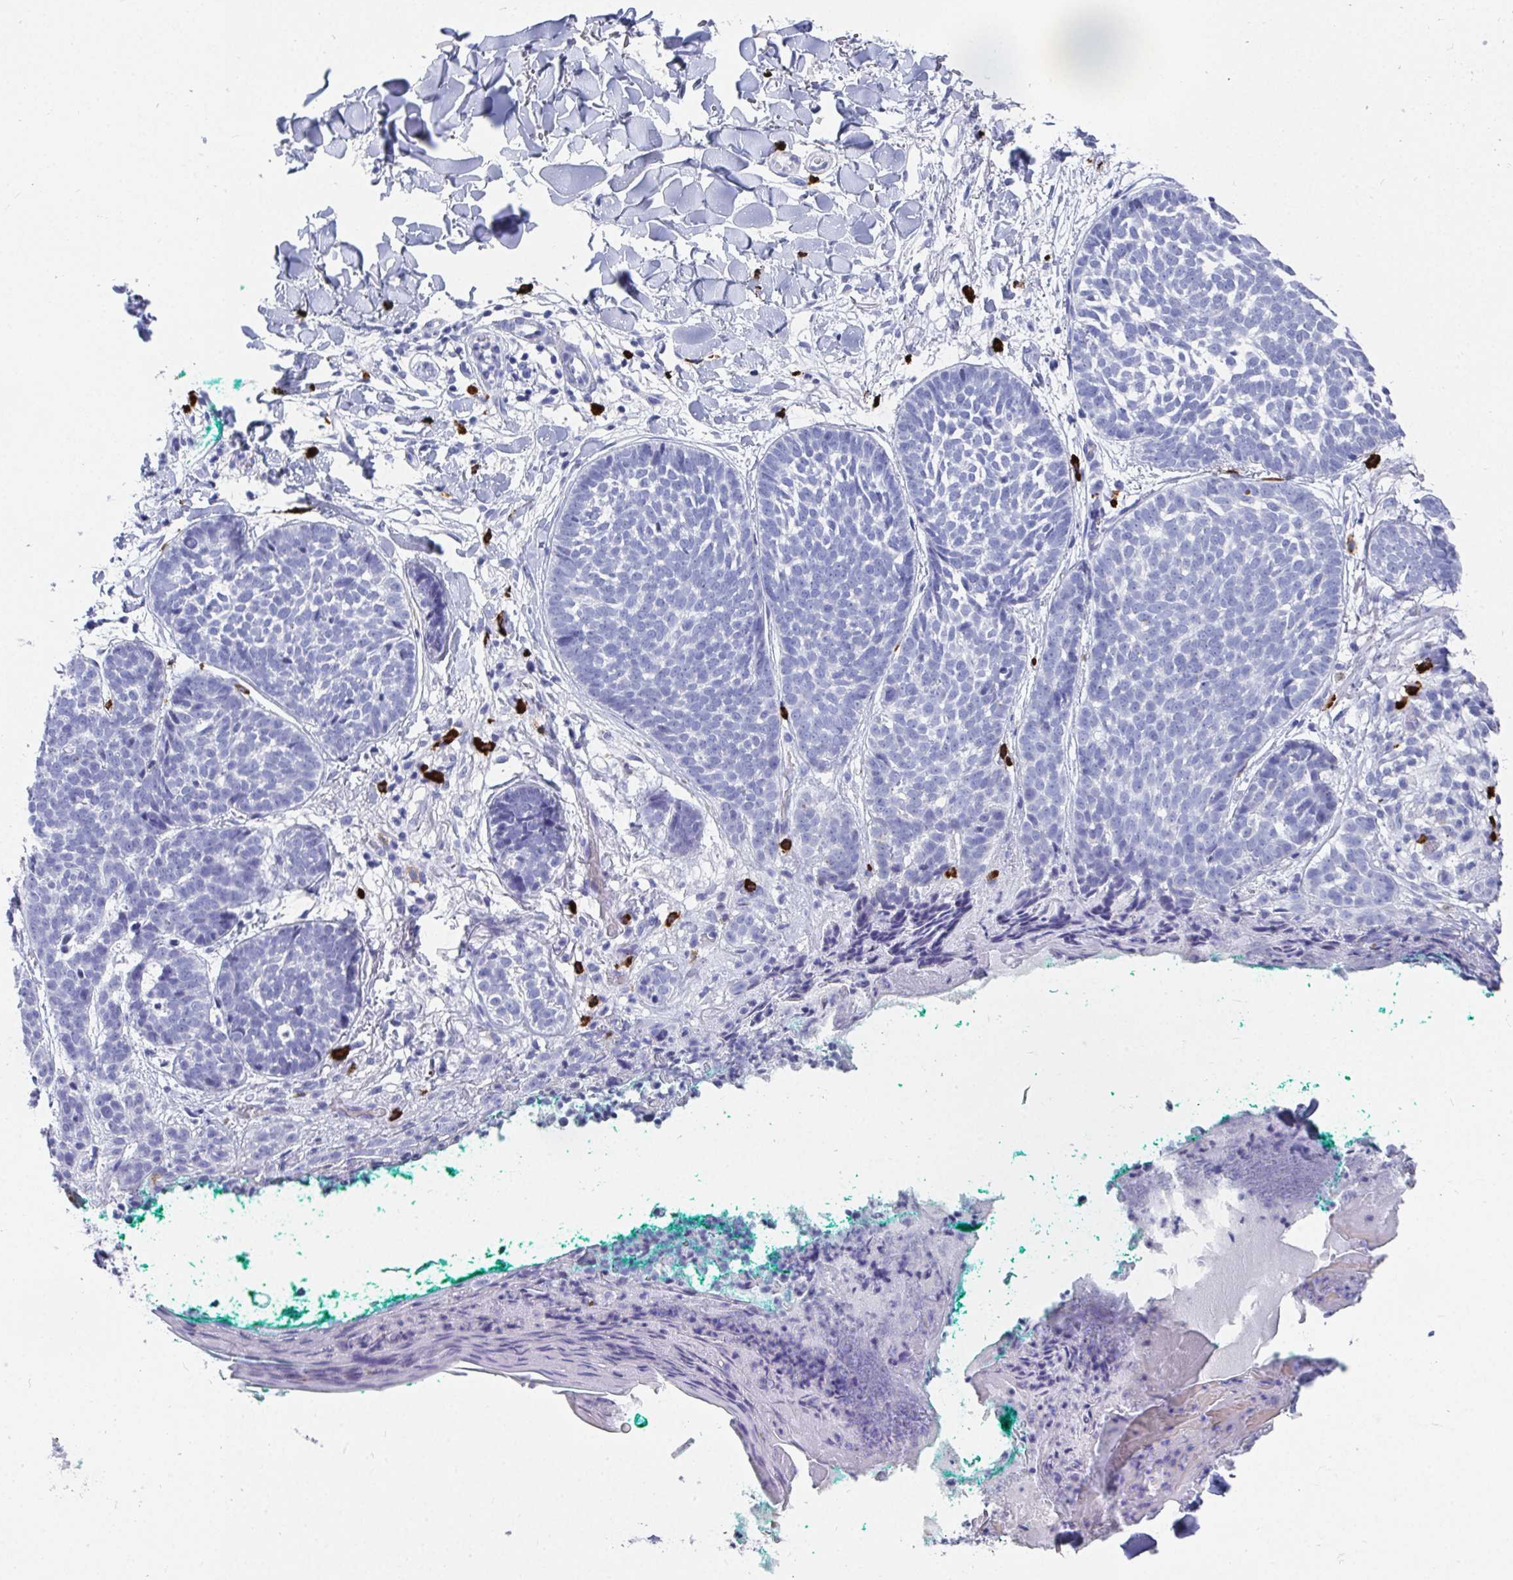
{"staining": {"intensity": "negative", "quantity": "none", "location": "none"}, "tissue": "skin cancer", "cell_type": "Tumor cells", "image_type": "cancer", "snomed": [{"axis": "morphology", "description": "Basal cell carcinoma"}, {"axis": "topography", "description": "Skin"}, {"axis": "topography", "description": "Skin of neck"}, {"axis": "topography", "description": "Skin of shoulder"}, {"axis": "topography", "description": "Skin of back"}], "caption": "This is an immunohistochemistry photomicrograph of skin cancer. There is no staining in tumor cells.", "gene": "GRIA1", "patient": {"sex": "male", "age": 80}}